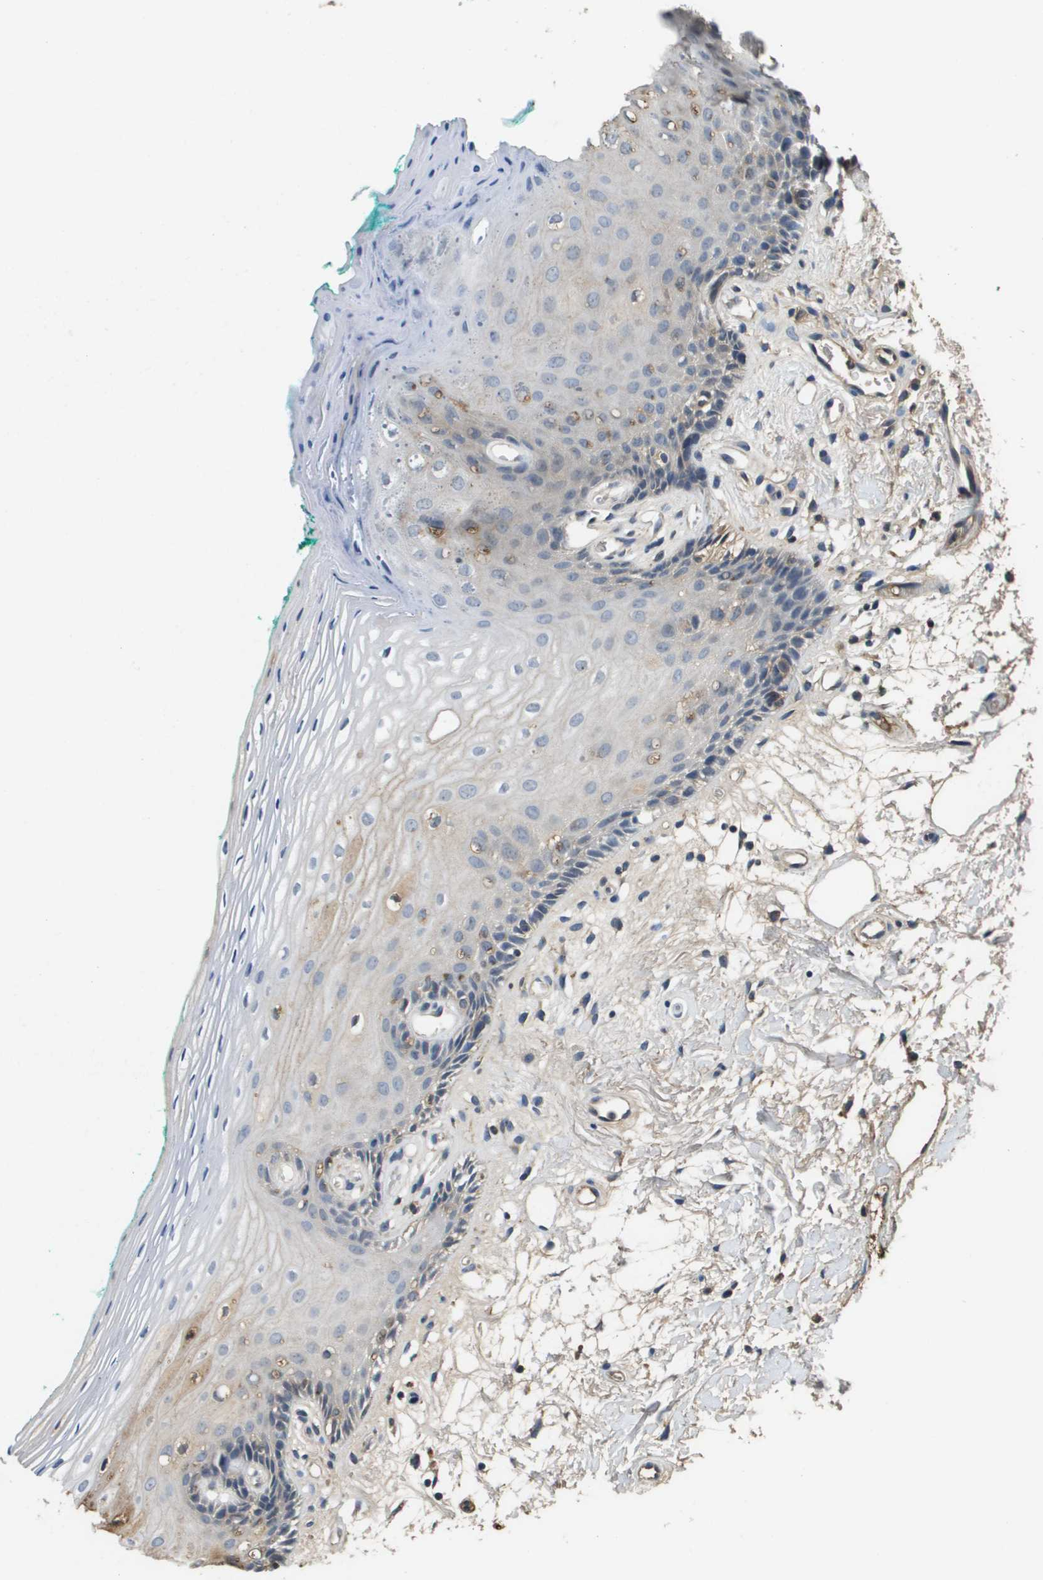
{"staining": {"intensity": "weak", "quantity": "<25%", "location": "cytoplasmic/membranous"}, "tissue": "oral mucosa", "cell_type": "Squamous epithelial cells", "image_type": "normal", "snomed": [{"axis": "morphology", "description": "Normal tissue, NOS"}, {"axis": "topography", "description": "Skeletal muscle"}, {"axis": "topography", "description": "Oral tissue"}, {"axis": "topography", "description": "Peripheral nerve tissue"}], "caption": "A high-resolution image shows IHC staining of benign oral mucosa, which exhibits no significant positivity in squamous epithelial cells. (DAB (3,3'-diaminobenzidine) immunohistochemistry with hematoxylin counter stain).", "gene": "SLC16A3", "patient": {"sex": "female", "age": 84}}